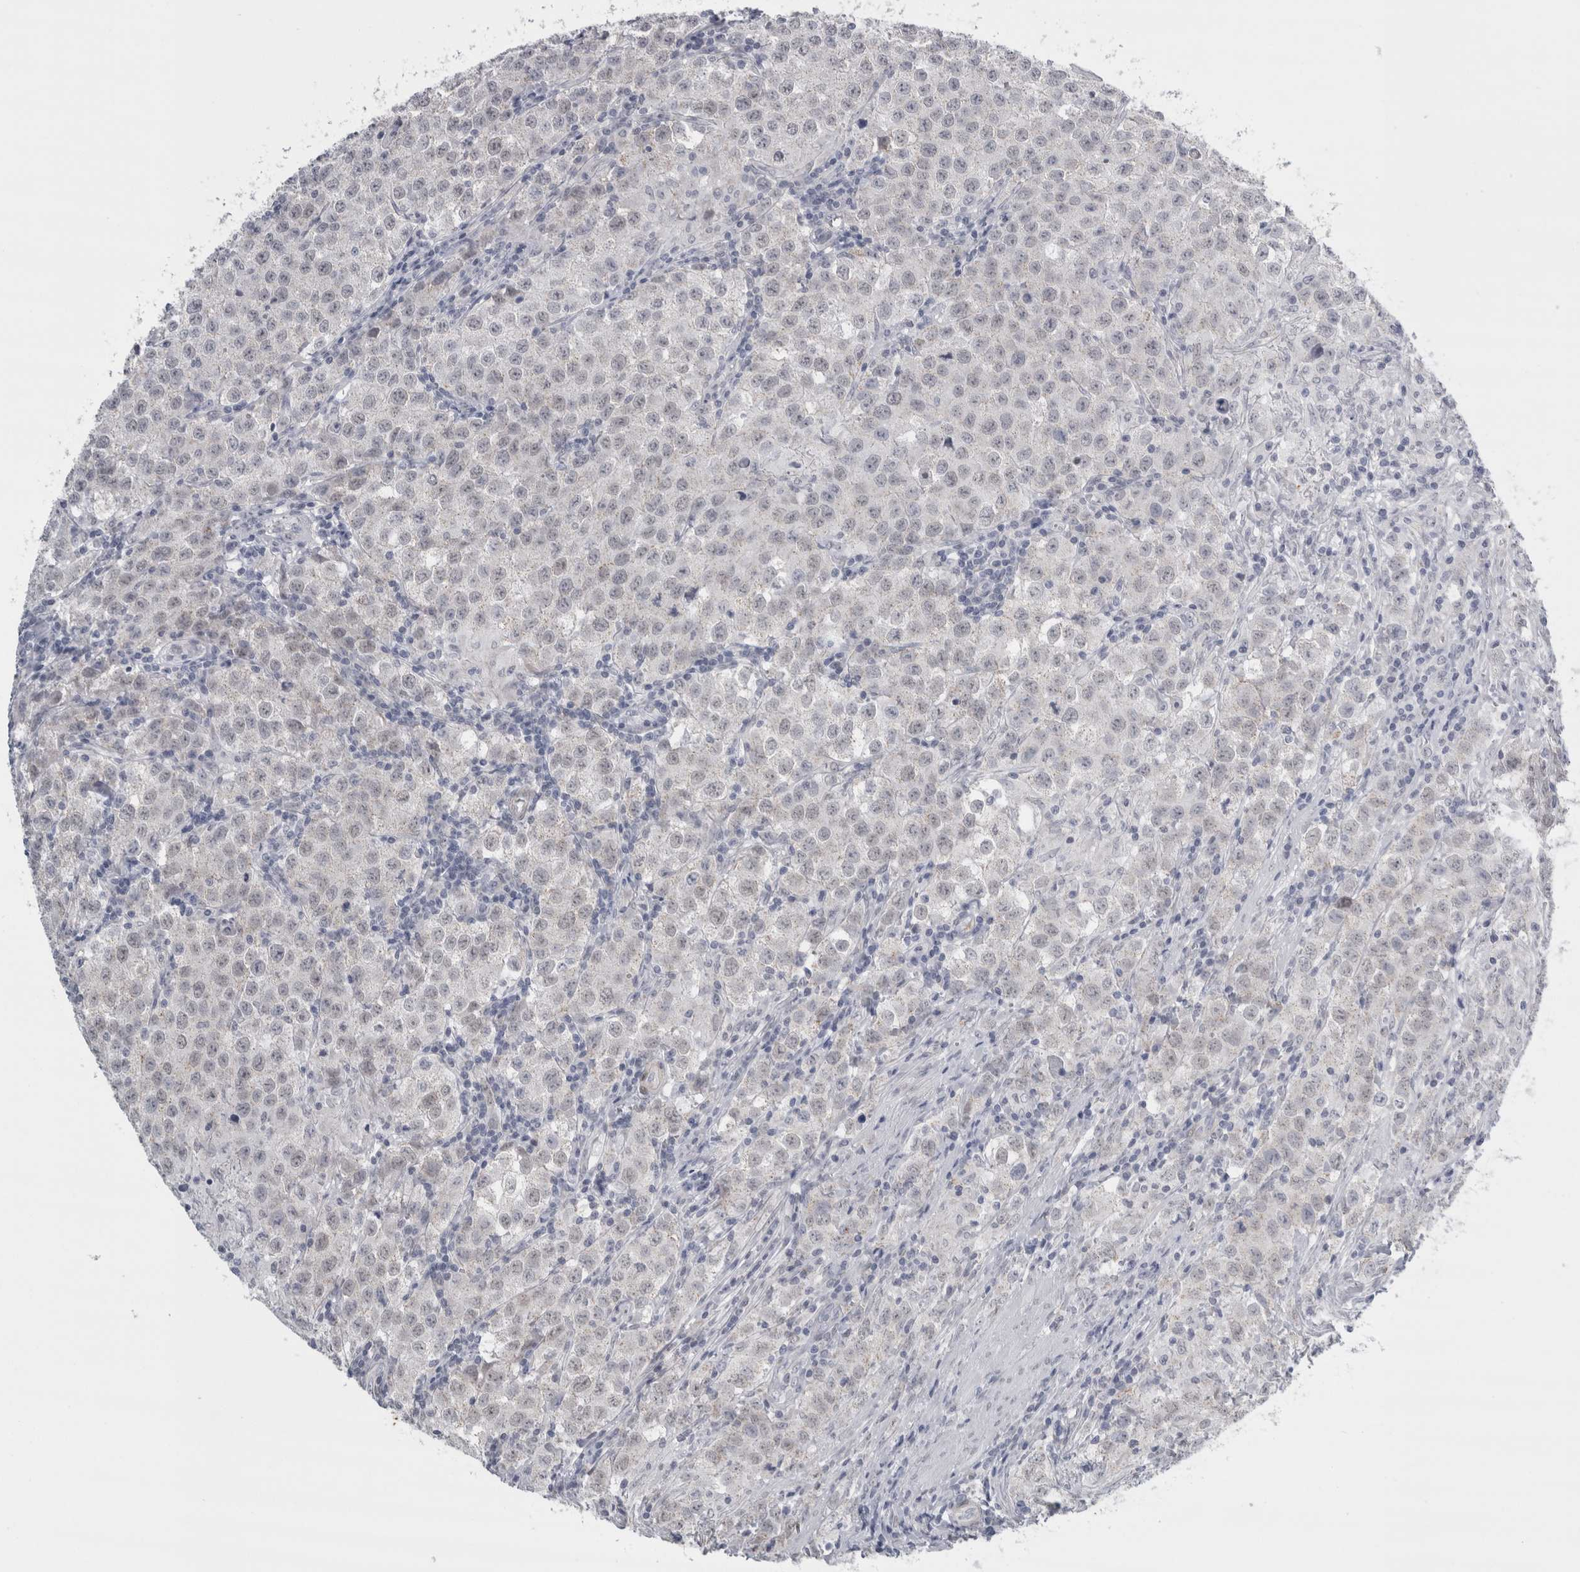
{"staining": {"intensity": "negative", "quantity": "none", "location": "none"}, "tissue": "testis cancer", "cell_type": "Tumor cells", "image_type": "cancer", "snomed": [{"axis": "morphology", "description": "Seminoma, NOS"}, {"axis": "morphology", "description": "Carcinoma, Embryonal, NOS"}, {"axis": "topography", "description": "Testis"}], "caption": "Immunohistochemistry (IHC) micrograph of neoplastic tissue: human testis cancer stained with DAB displays no significant protein positivity in tumor cells.", "gene": "PLIN1", "patient": {"sex": "male", "age": 43}}